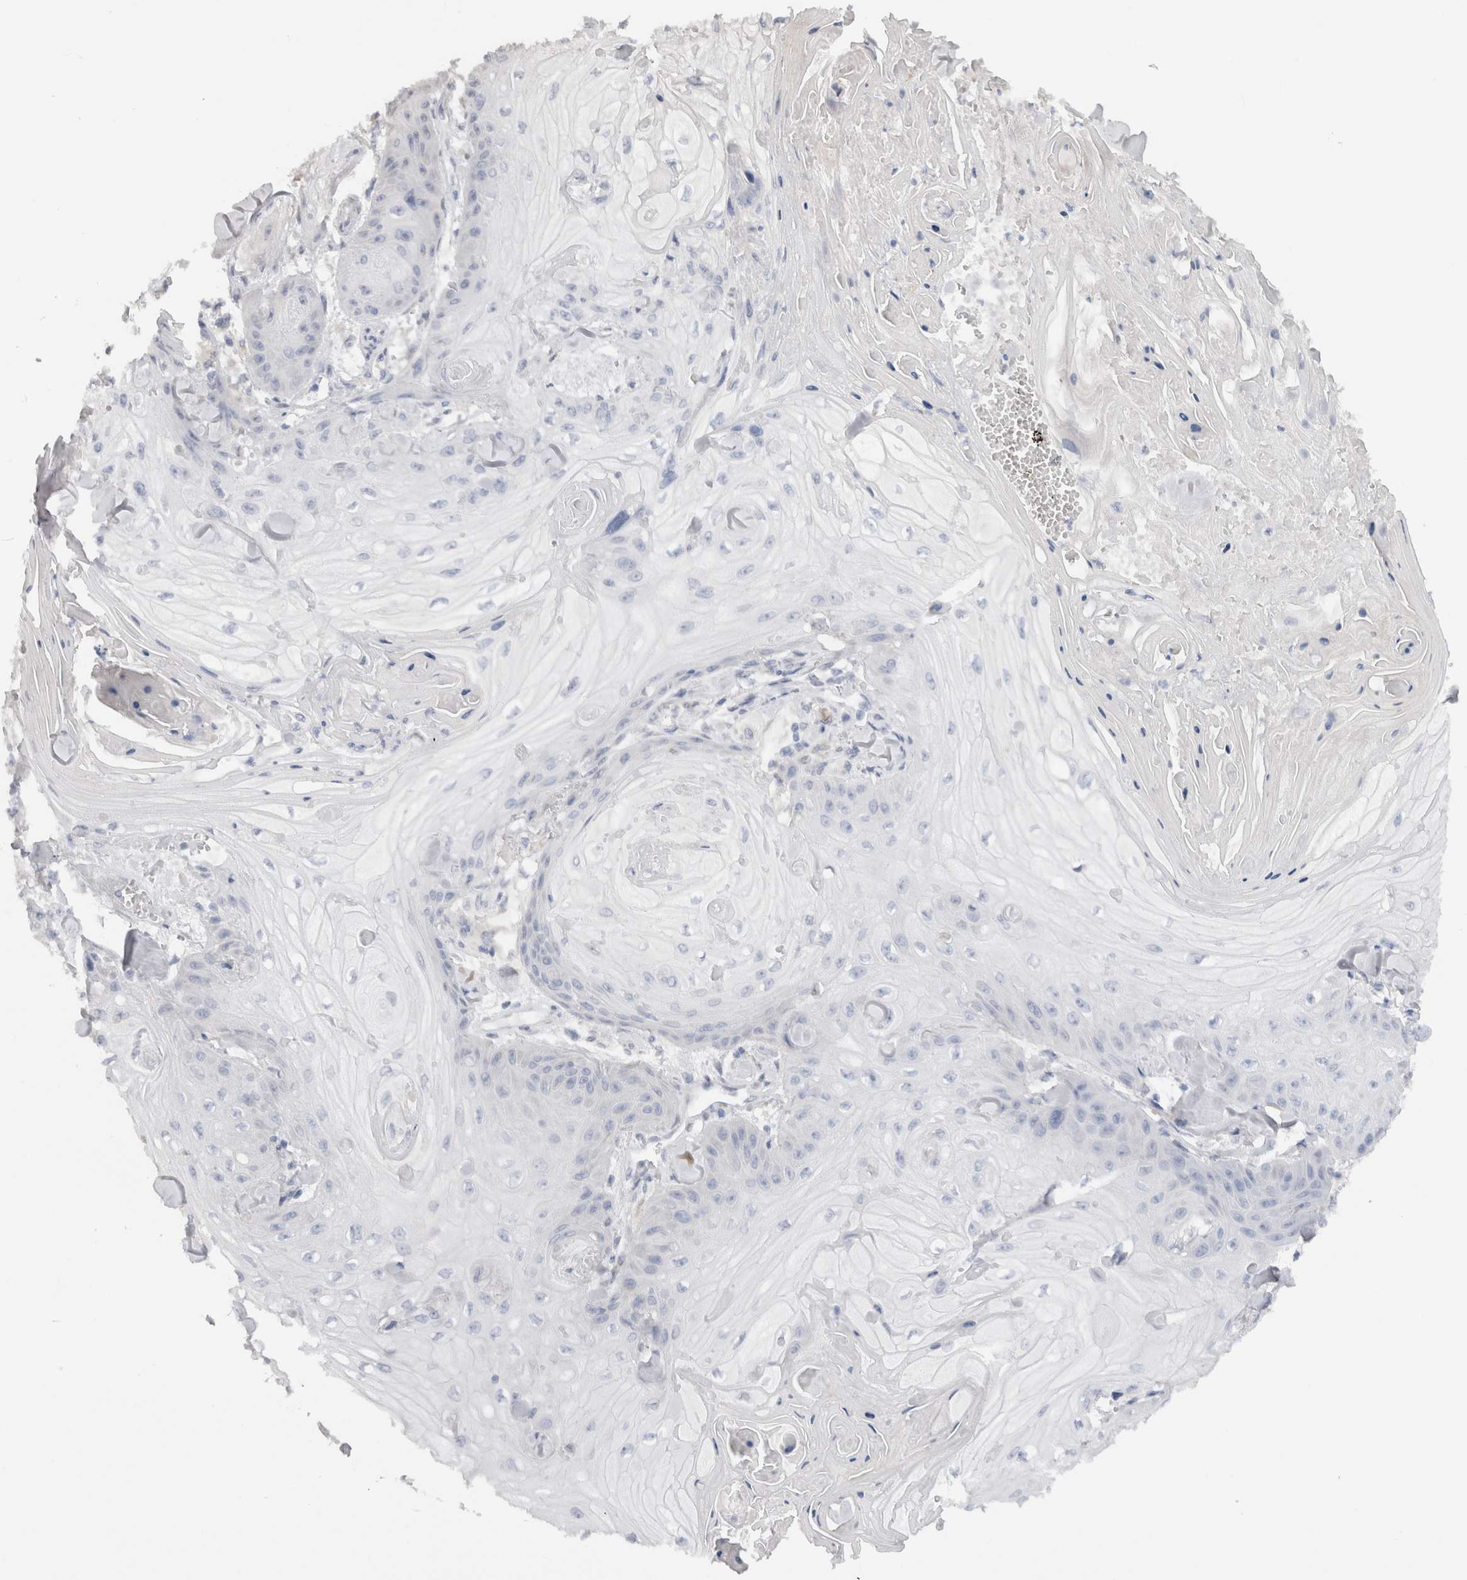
{"staining": {"intensity": "negative", "quantity": "none", "location": "none"}, "tissue": "skin cancer", "cell_type": "Tumor cells", "image_type": "cancer", "snomed": [{"axis": "morphology", "description": "Squamous cell carcinoma, NOS"}, {"axis": "topography", "description": "Skin"}], "caption": "This is an immunohistochemistry micrograph of skin squamous cell carcinoma. There is no positivity in tumor cells.", "gene": "VCPIP1", "patient": {"sex": "male", "age": 74}}